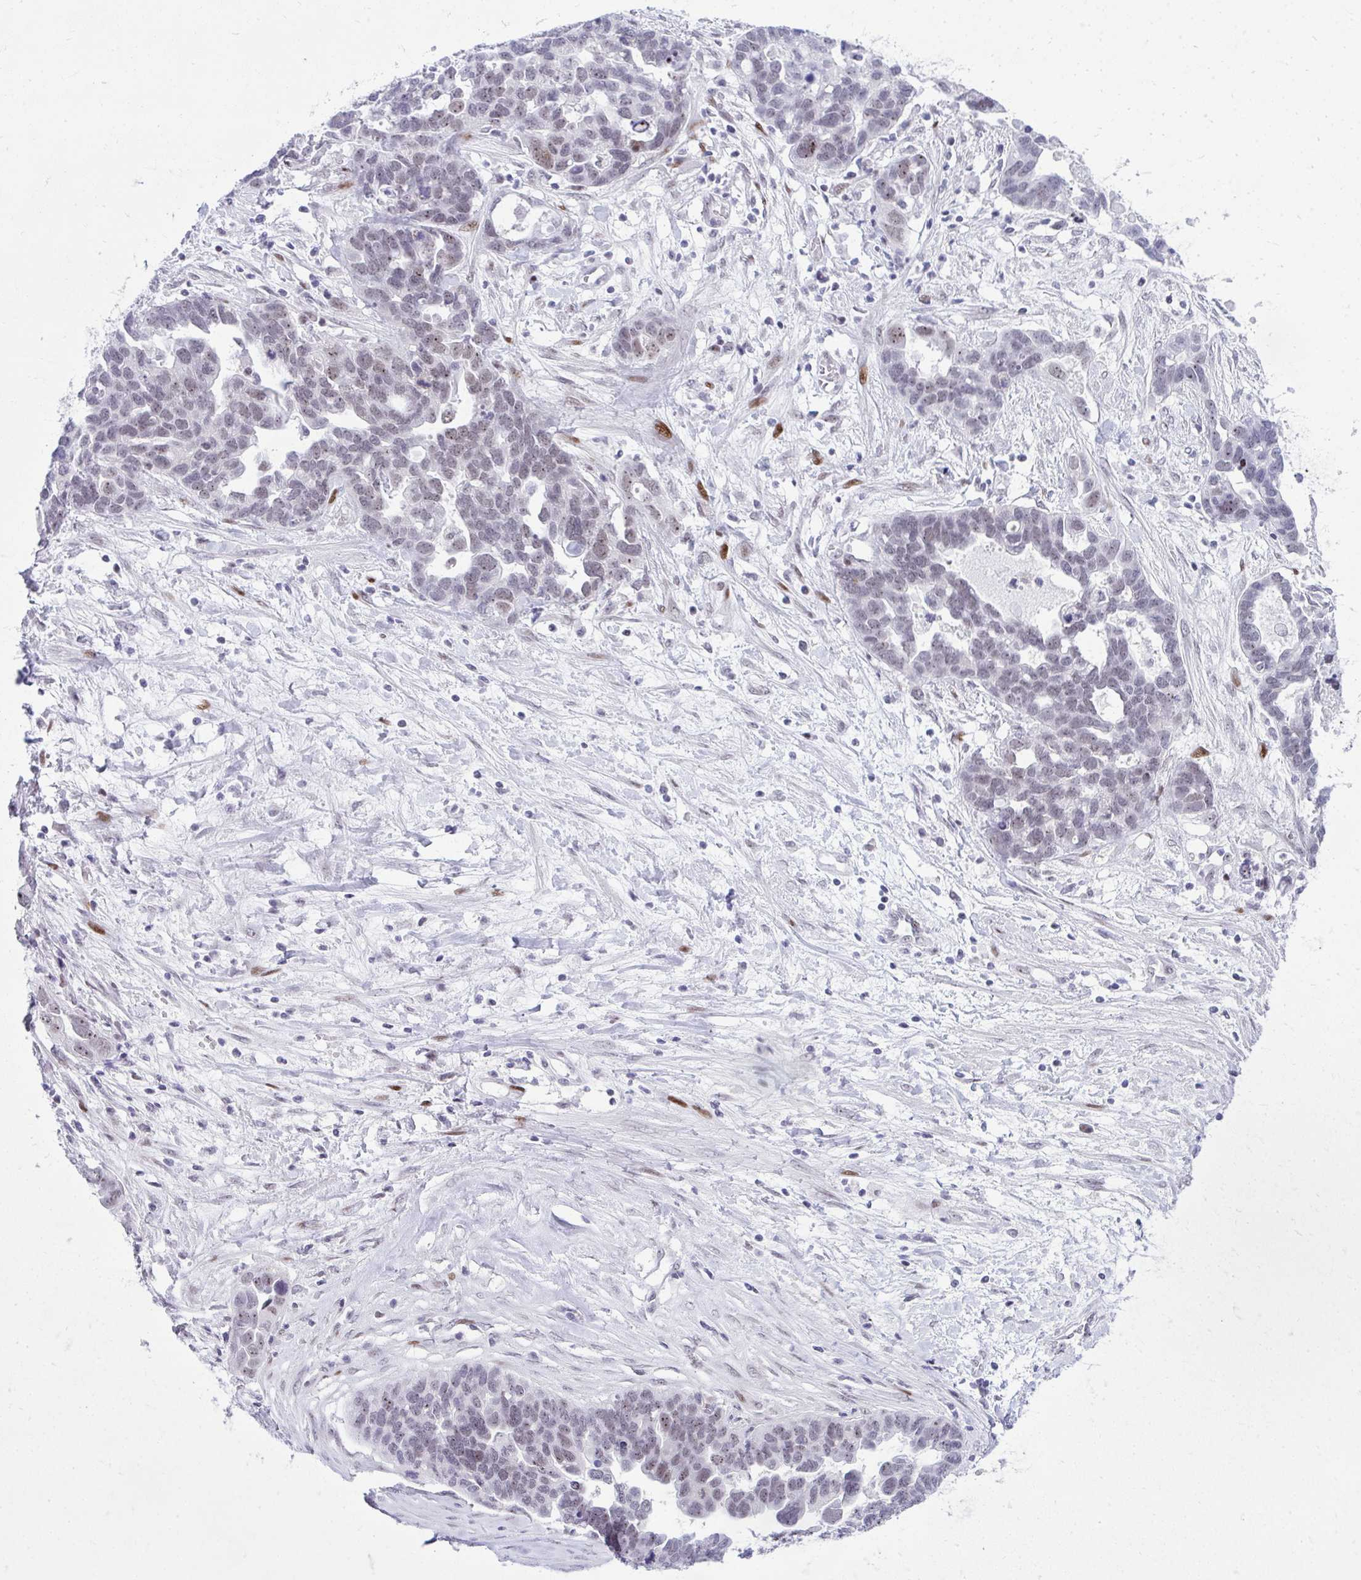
{"staining": {"intensity": "weak", "quantity": ">75%", "location": "nuclear"}, "tissue": "ovarian cancer", "cell_type": "Tumor cells", "image_type": "cancer", "snomed": [{"axis": "morphology", "description": "Cystadenocarcinoma, serous, NOS"}, {"axis": "topography", "description": "Ovary"}], "caption": "Immunohistochemical staining of ovarian cancer (serous cystadenocarcinoma) exhibits low levels of weak nuclear protein positivity in approximately >75% of tumor cells. The protein of interest is stained brown, and the nuclei are stained in blue (DAB (3,3'-diaminobenzidine) IHC with brightfield microscopy, high magnification).", "gene": "GLDN", "patient": {"sex": "female", "age": 54}}